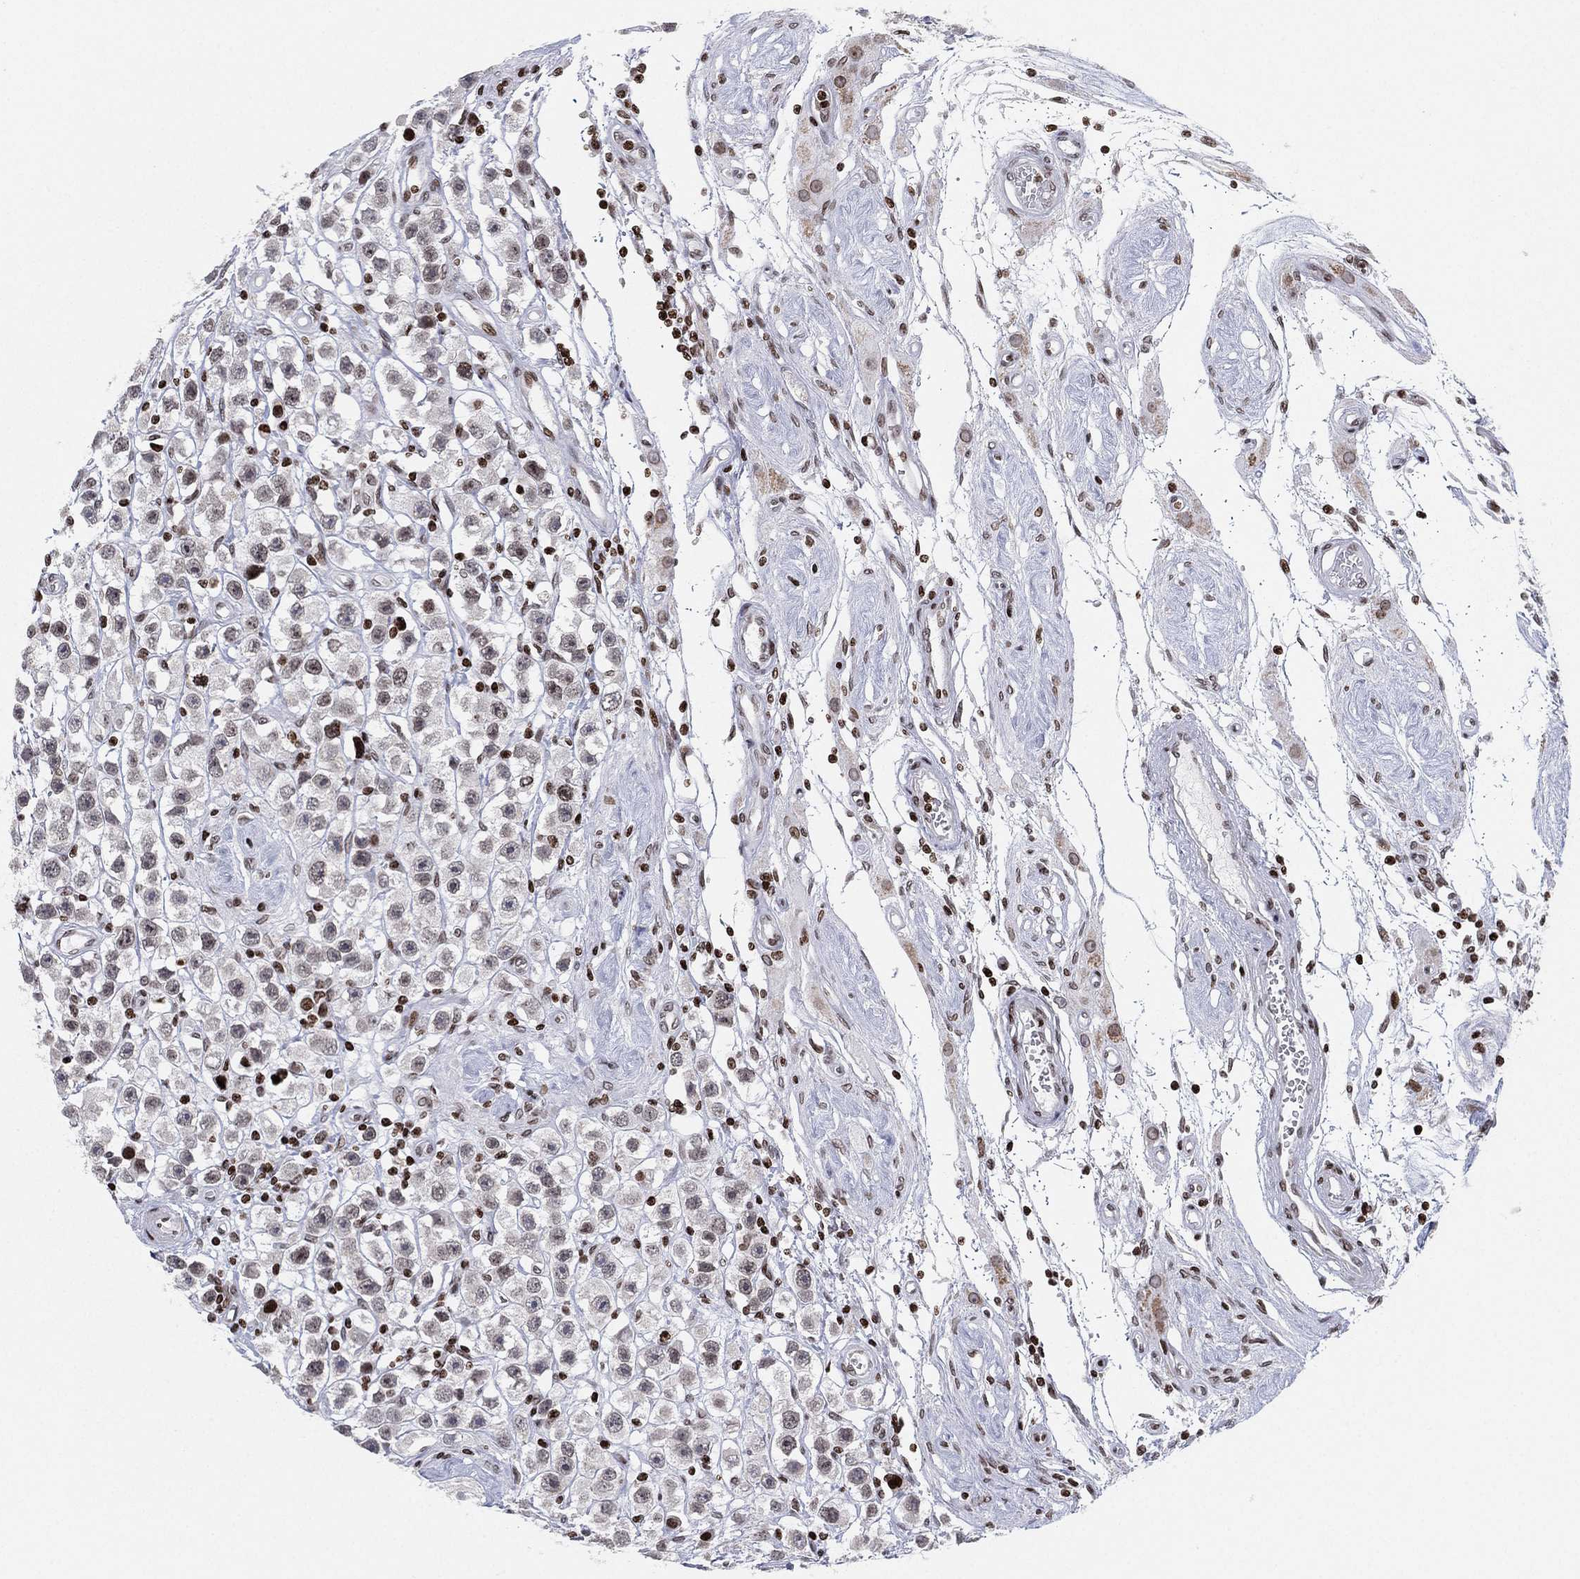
{"staining": {"intensity": "negative", "quantity": "none", "location": "none"}, "tissue": "testis cancer", "cell_type": "Tumor cells", "image_type": "cancer", "snomed": [{"axis": "morphology", "description": "Seminoma, NOS"}, {"axis": "topography", "description": "Testis"}], "caption": "Tumor cells are negative for brown protein staining in testis seminoma. Brightfield microscopy of immunohistochemistry stained with DAB (3,3'-diaminobenzidine) (brown) and hematoxylin (blue), captured at high magnification.", "gene": "MFSD14A", "patient": {"sex": "male", "age": 45}}